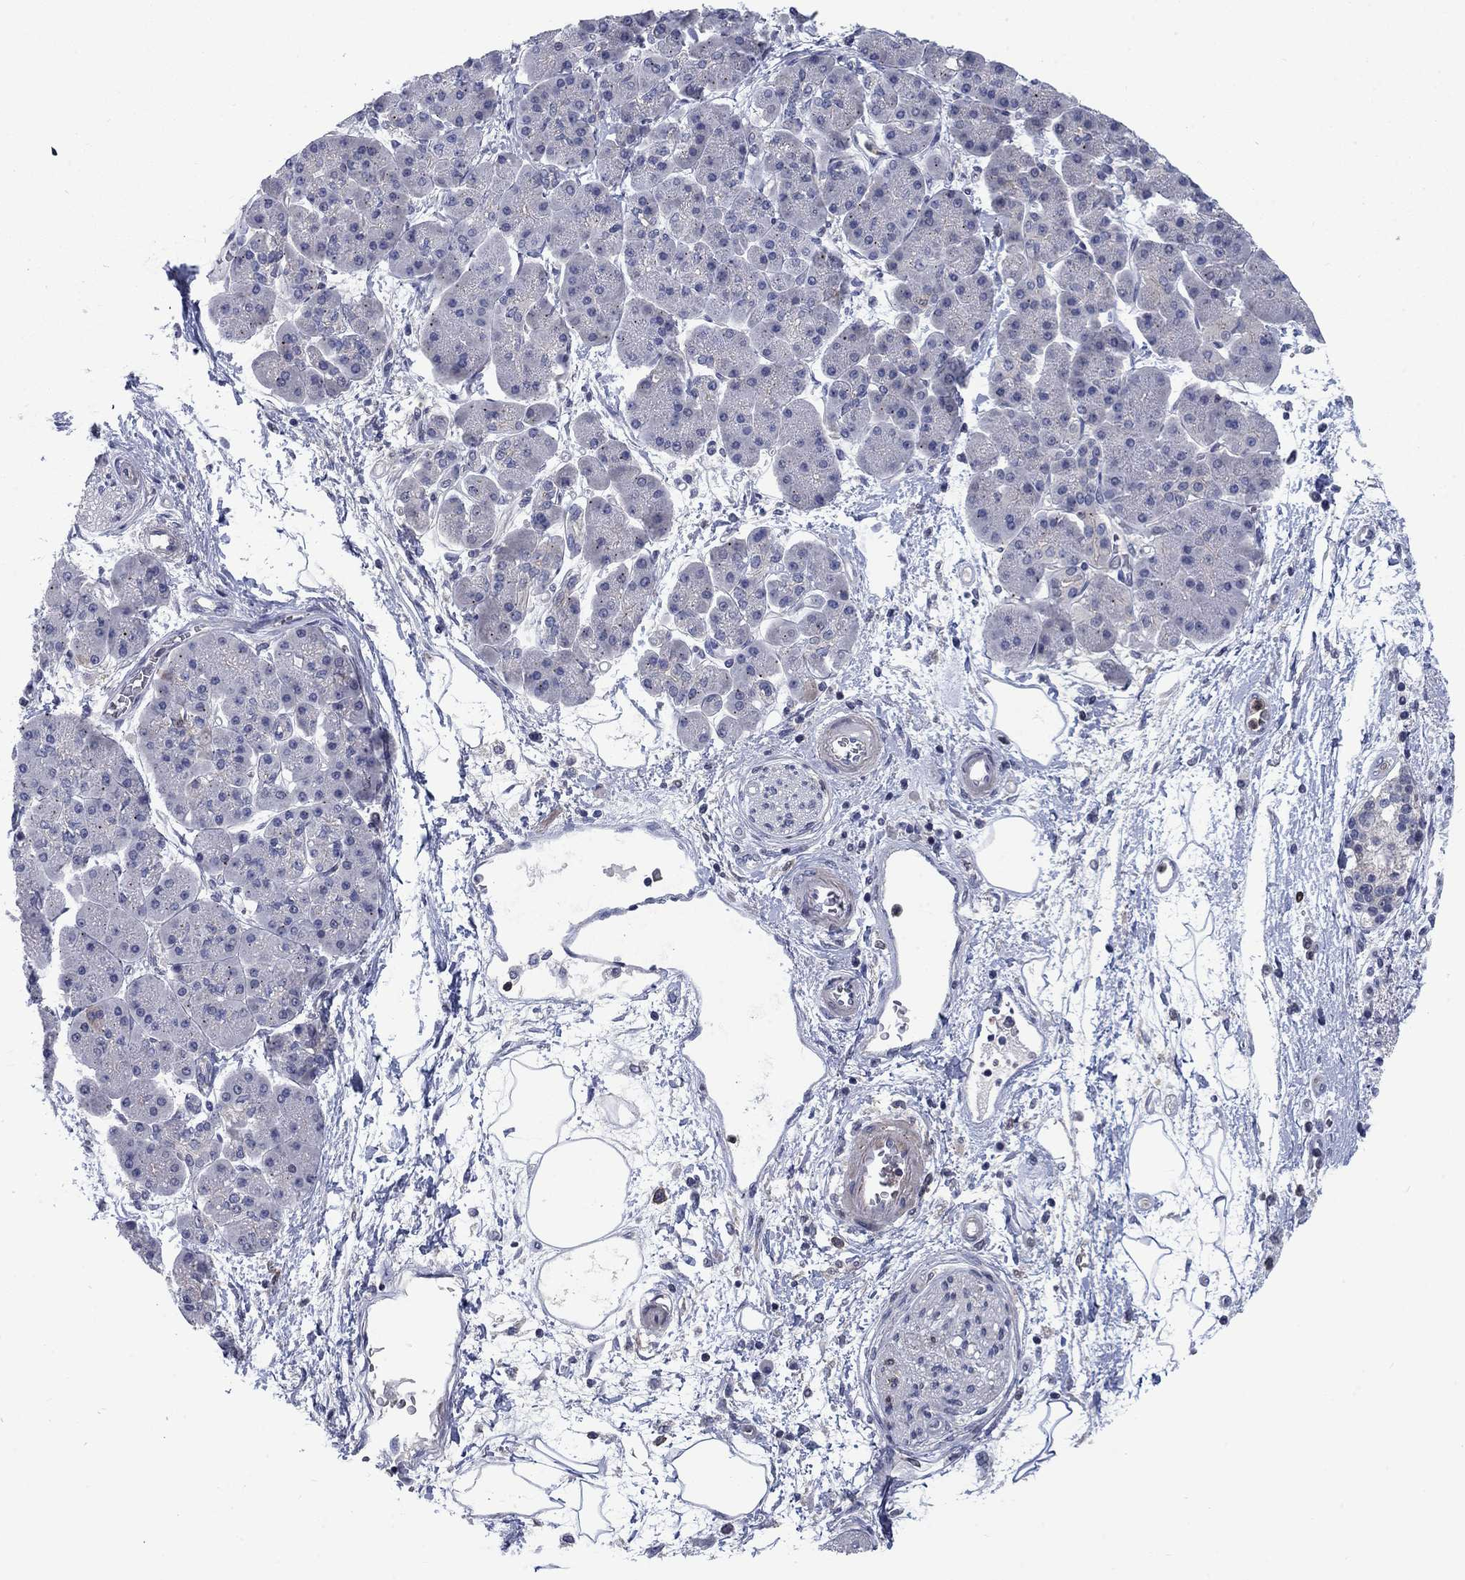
{"staining": {"intensity": "negative", "quantity": "none", "location": "none"}, "tissue": "pancreatic cancer", "cell_type": "Tumor cells", "image_type": "cancer", "snomed": [{"axis": "morphology", "description": "Adenocarcinoma, NOS"}, {"axis": "topography", "description": "Pancreas"}], "caption": "Protein analysis of pancreatic cancer displays no significant positivity in tumor cells. Brightfield microscopy of immunohistochemistry (IHC) stained with DAB (brown) and hematoxylin (blue), captured at high magnification.", "gene": "KIF15", "patient": {"sex": "female", "age": 73}}